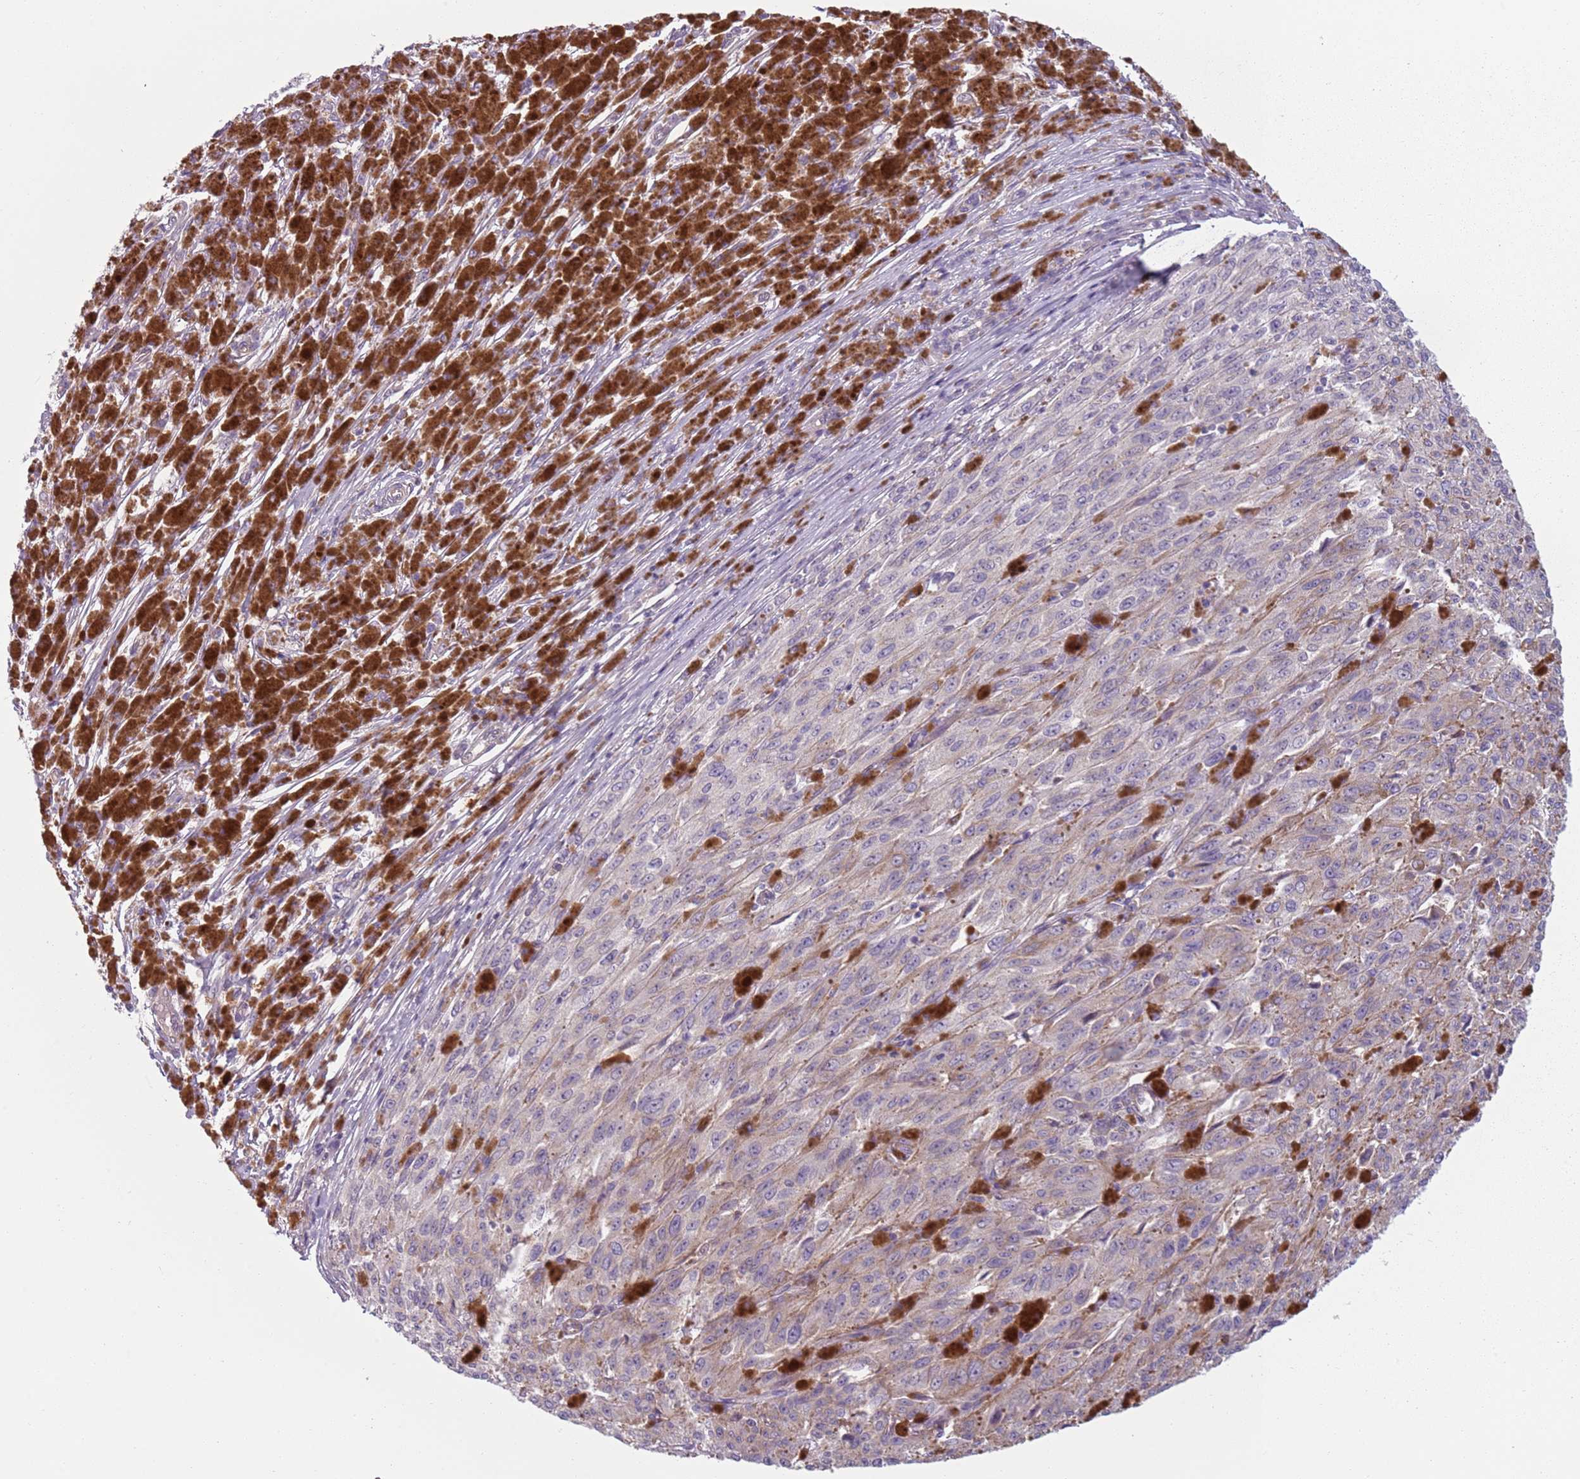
{"staining": {"intensity": "negative", "quantity": "none", "location": "none"}, "tissue": "melanoma", "cell_type": "Tumor cells", "image_type": "cancer", "snomed": [{"axis": "morphology", "description": "Malignant melanoma, NOS"}, {"axis": "topography", "description": "Skin"}], "caption": "Melanoma was stained to show a protein in brown. There is no significant staining in tumor cells.", "gene": "TLCD2", "patient": {"sex": "female", "age": 52}}